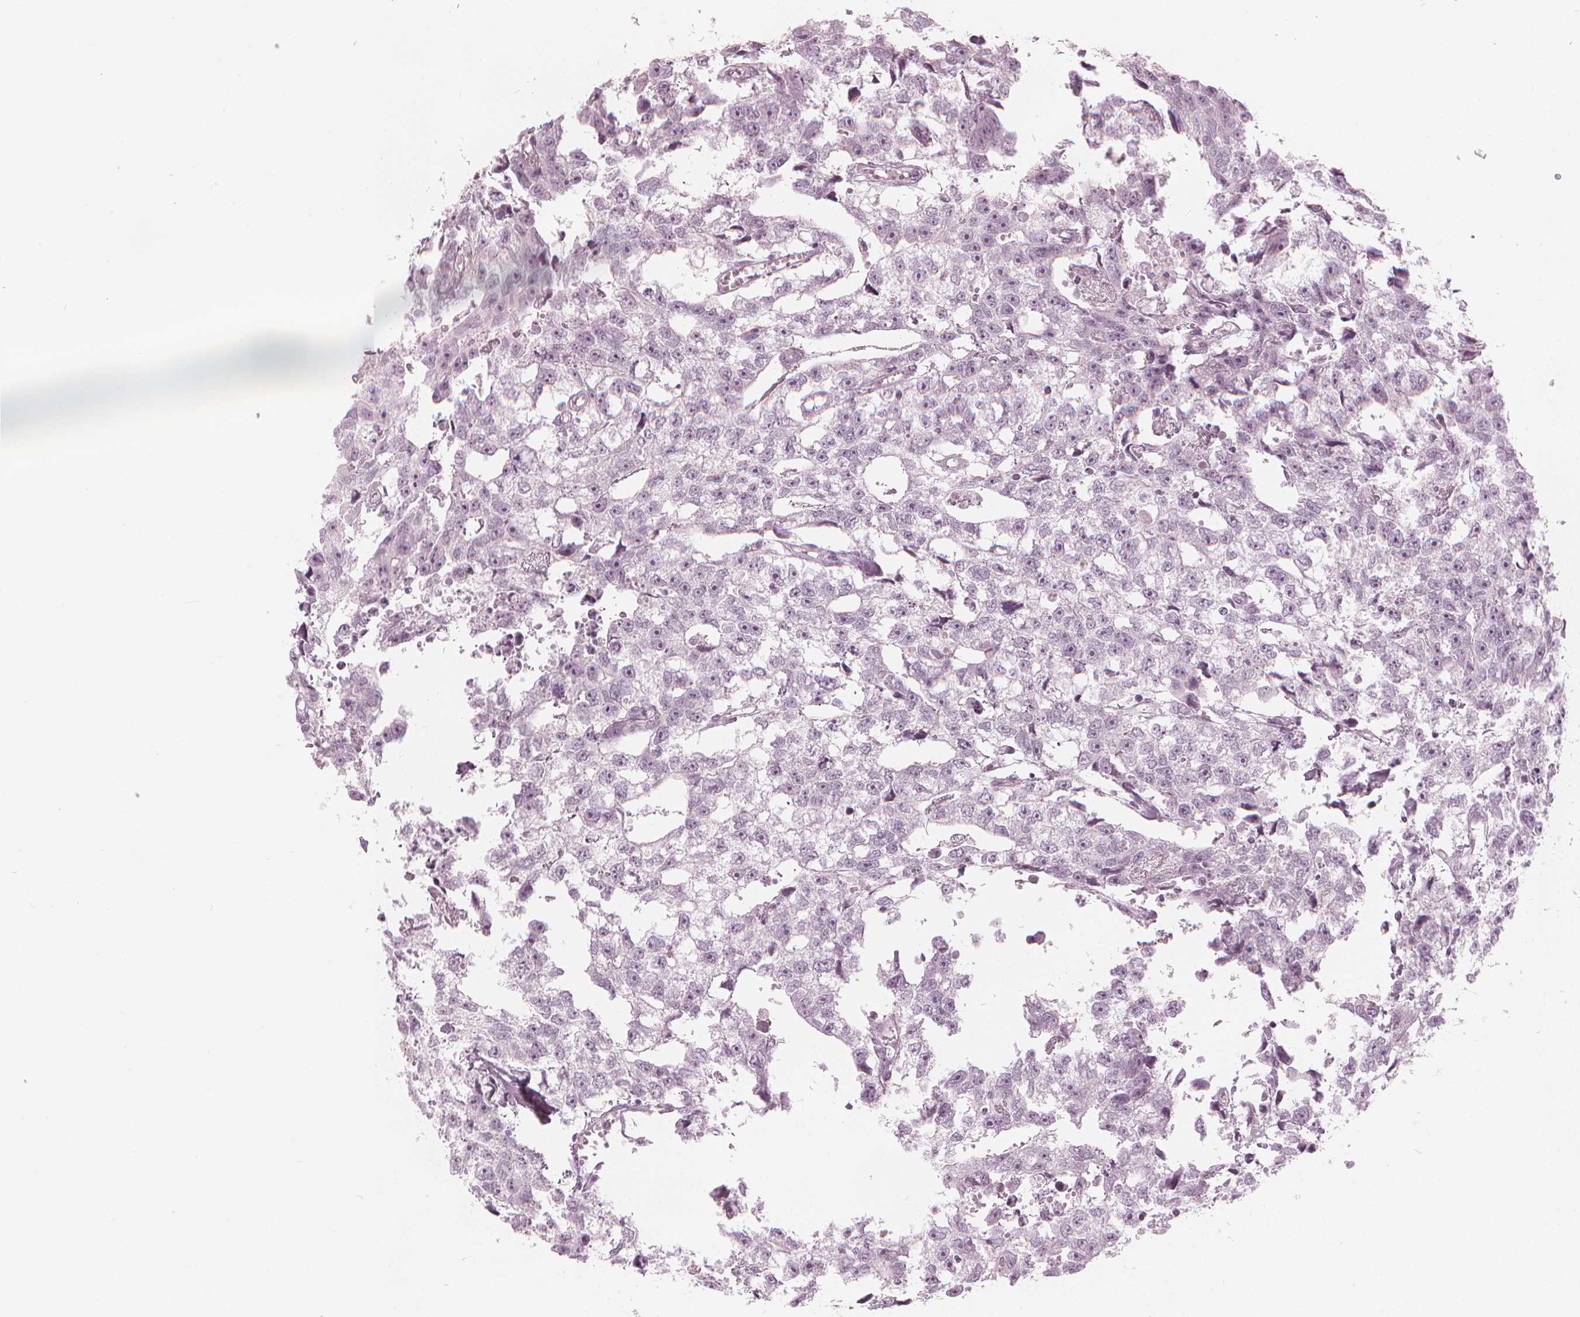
{"staining": {"intensity": "negative", "quantity": "none", "location": "none"}, "tissue": "testis cancer", "cell_type": "Tumor cells", "image_type": "cancer", "snomed": [{"axis": "morphology", "description": "Carcinoma, Embryonal, NOS"}, {"axis": "morphology", "description": "Teratoma, malignant, NOS"}, {"axis": "topography", "description": "Testis"}], "caption": "Immunohistochemical staining of testis cancer (teratoma (malignant)) exhibits no significant expression in tumor cells.", "gene": "PAEP", "patient": {"sex": "male", "age": 44}}